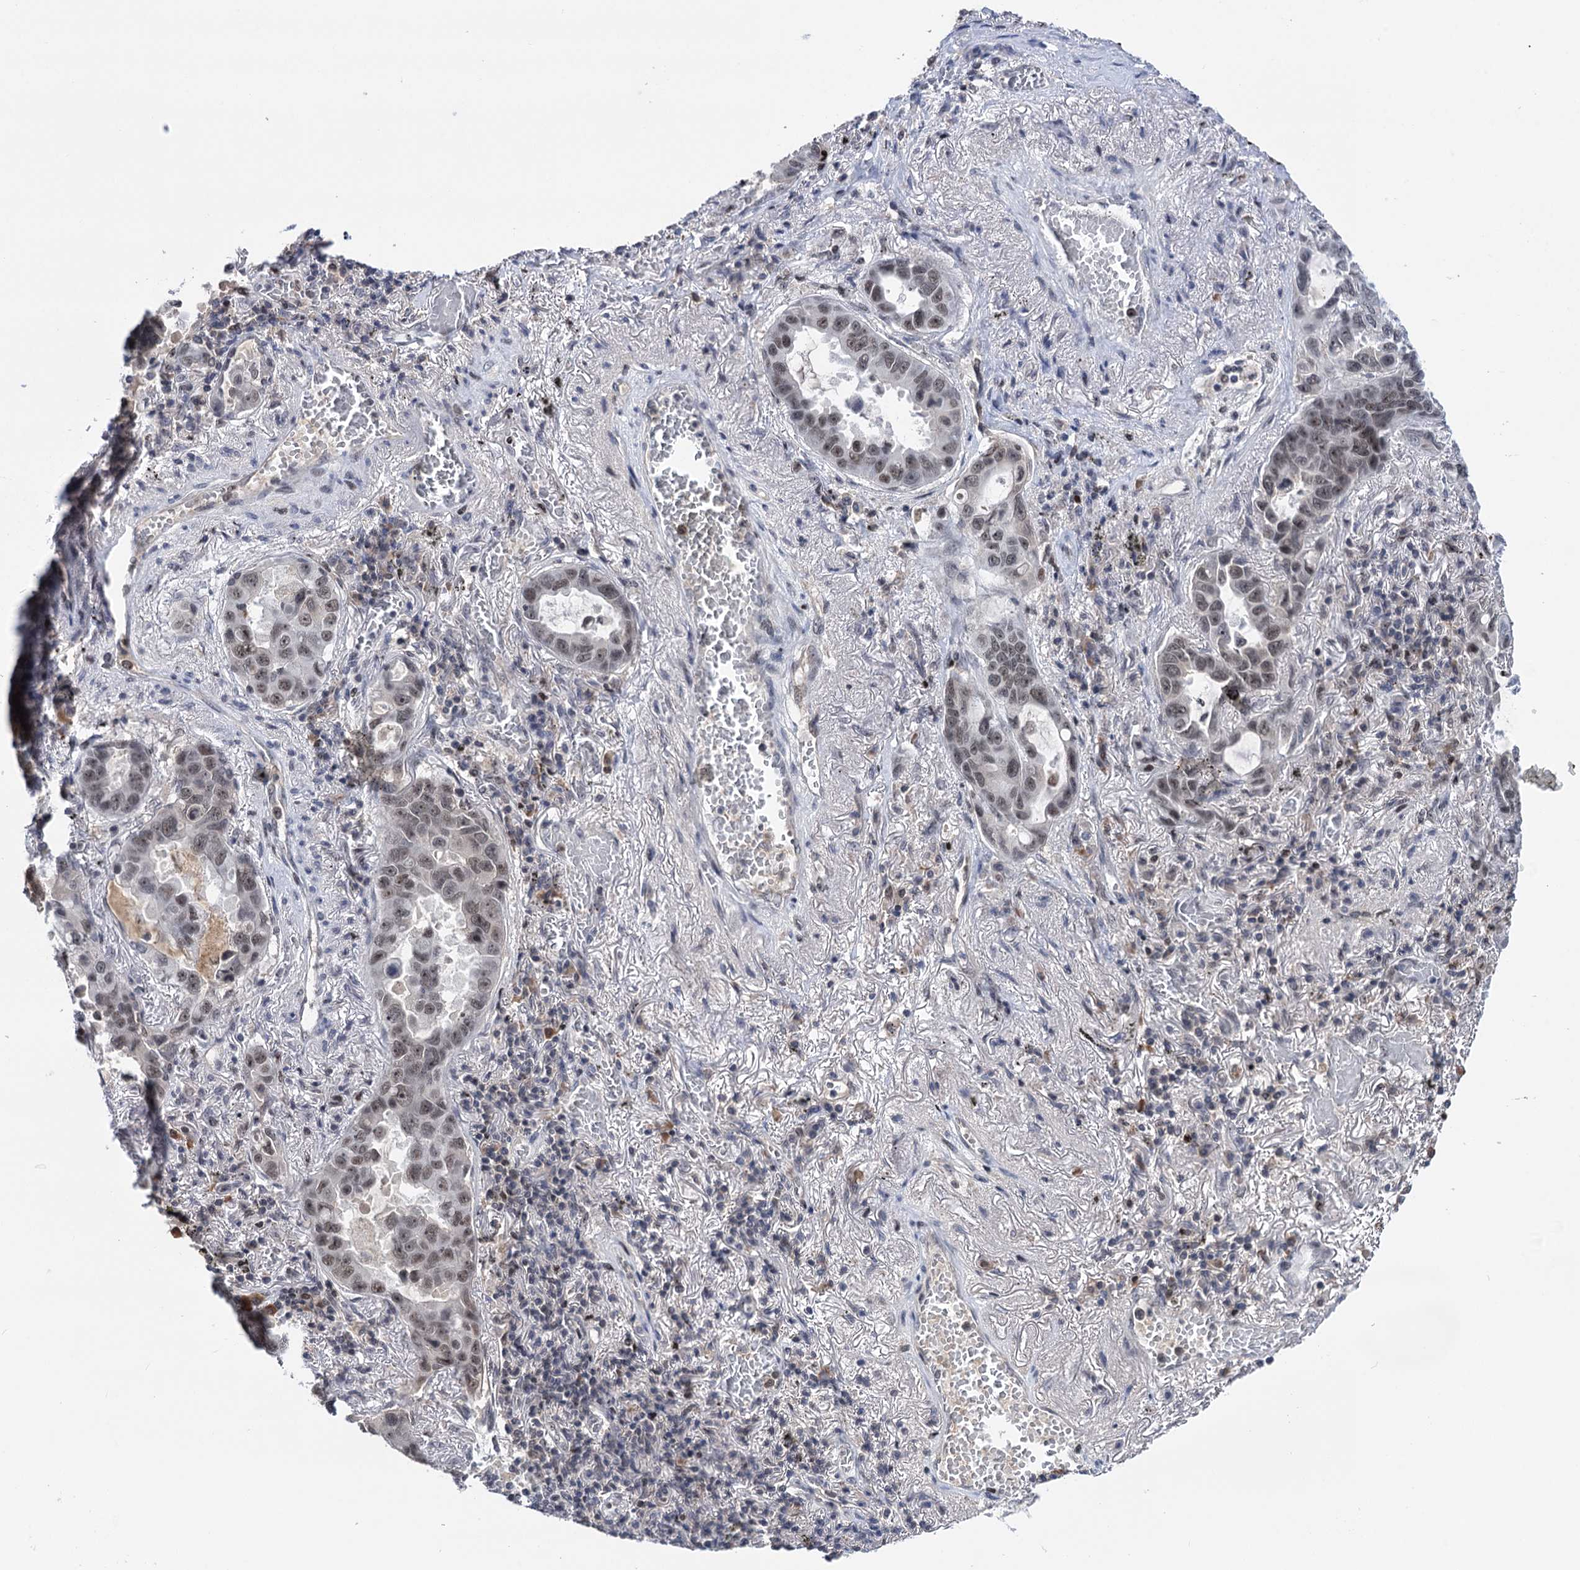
{"staining": {"intensity": "weak", "quantity": "<25%", "location": "nuclear"}, "tissue": "lung cancer", "cell_type": "Tumor cells", "image_type": "cancer", "snomed": [{"axis": "morphology", "description": "Adenocarcinoma, NOS"}, {"axis": "topography", "description": "Lung"}], "caption": "The photomicrograph shows no staining of tumor cells in lung cancer. (Stains: DAB (3,3'-diaminobenzidine) immunohistochemistry (IHC) with hematoxylin counter stain, Microscopy: brightfield microscopy at high magnification).", "gene": "ZCCHC10", "patient": {"sex": "male", "age": 64}}